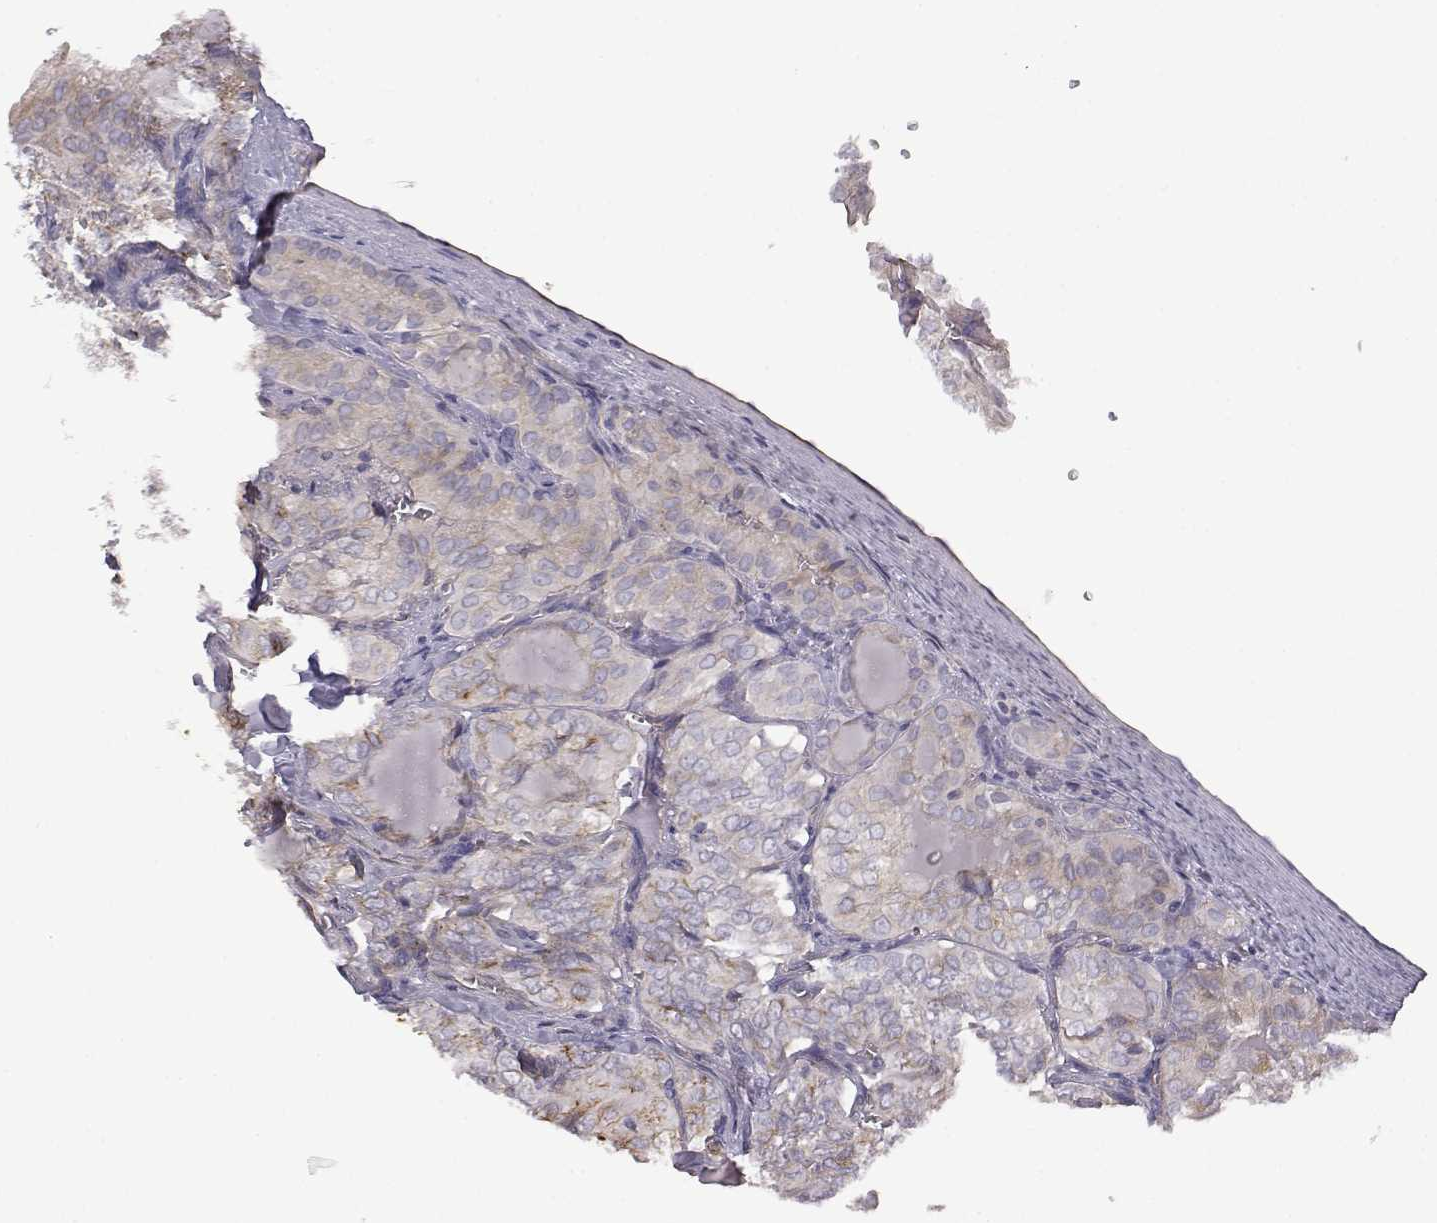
{"staining": {"intensity": "moderate", "quantity": "<25%", "location": "cytoplasmic/membranous"}, "tissue": "thyroid cancer", "cell_type": "Tumor cells", "image_type": "cancer", "snomed": [{"axis": "morphology", "description": "Papillary adenocarcinoma, NOS"}, {"axis": "topography", "description": "Thyroid gland"}], "caption": "Protein expression by IHC exhibits moderate cytoplasmic/membranous expression in approximately <25% of tumor cells in thyroid papillary adenocarcinoma. (DAB (3,3'-diaminobenzidine) IHC, brown staining for protein, blue staining for nuclei).", "gene": "DDC", "patient": {"sex": "female", "age": 41}}